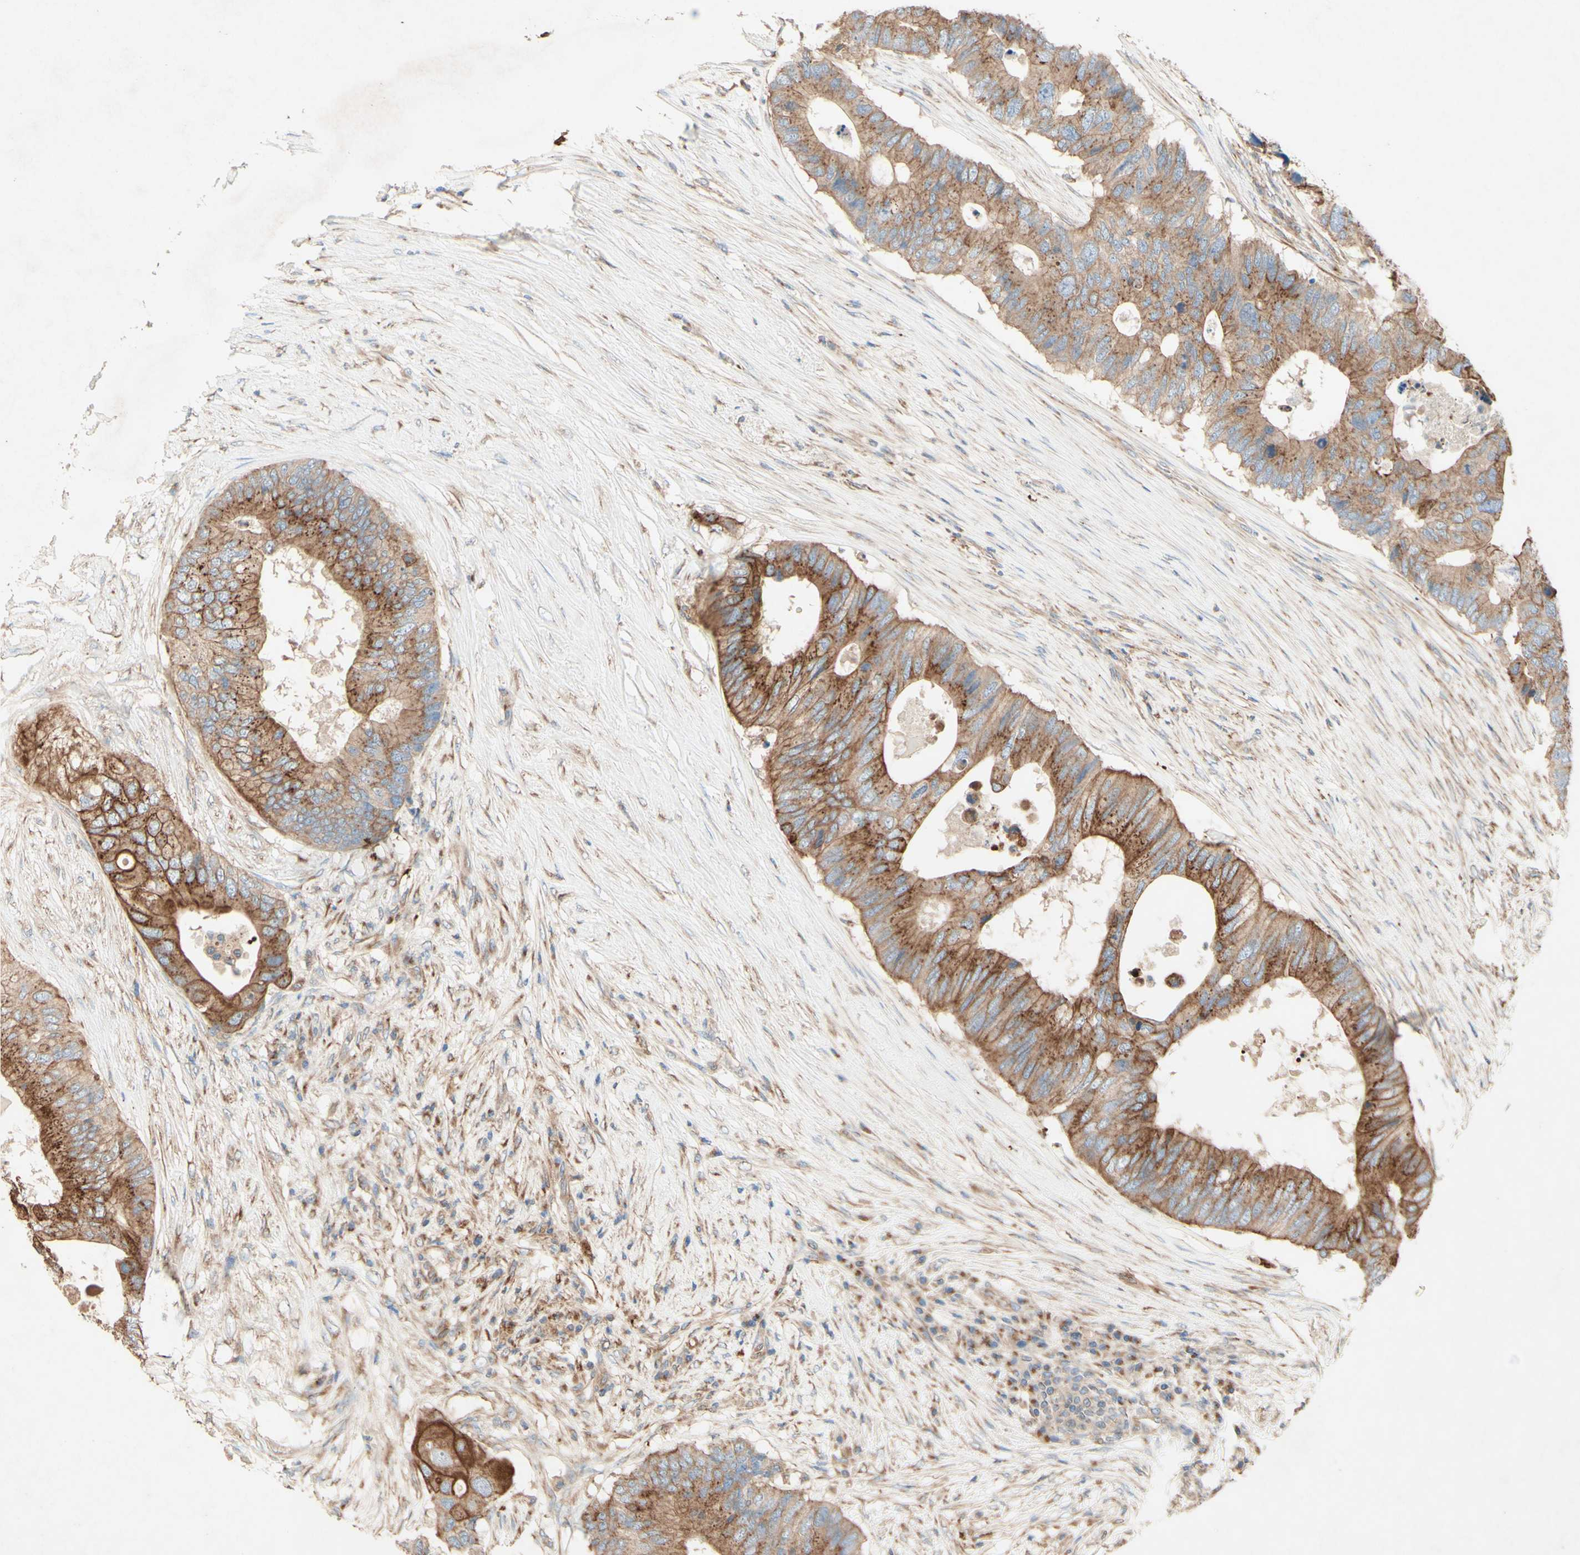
{"staining": {"intensity": "moderate", "quantity": ">75%", "location": "cytoplasmic/membranous"}, "tissue": "colorectal cancer", "cell_type": "Tumor cells", "image_type": "cancer", "snomed": [{"axis": "morphology", "description": "Adenocarcinoma, NOS"}, {"axis": "topography", "description": "Colon"}], "caption": "Protein expression analysis of colorectal cancer (adenocarcinoma) demonstrates moderate cytoplasmic/membranous positivity in approximately >75% of tumor cells. Using DAB (brown) and hematoxylin (blue) stains, captured at high magnification using brightfield microscopy.", "gene": "MTM1", "patient": {"sex": "male", "age": 71}}